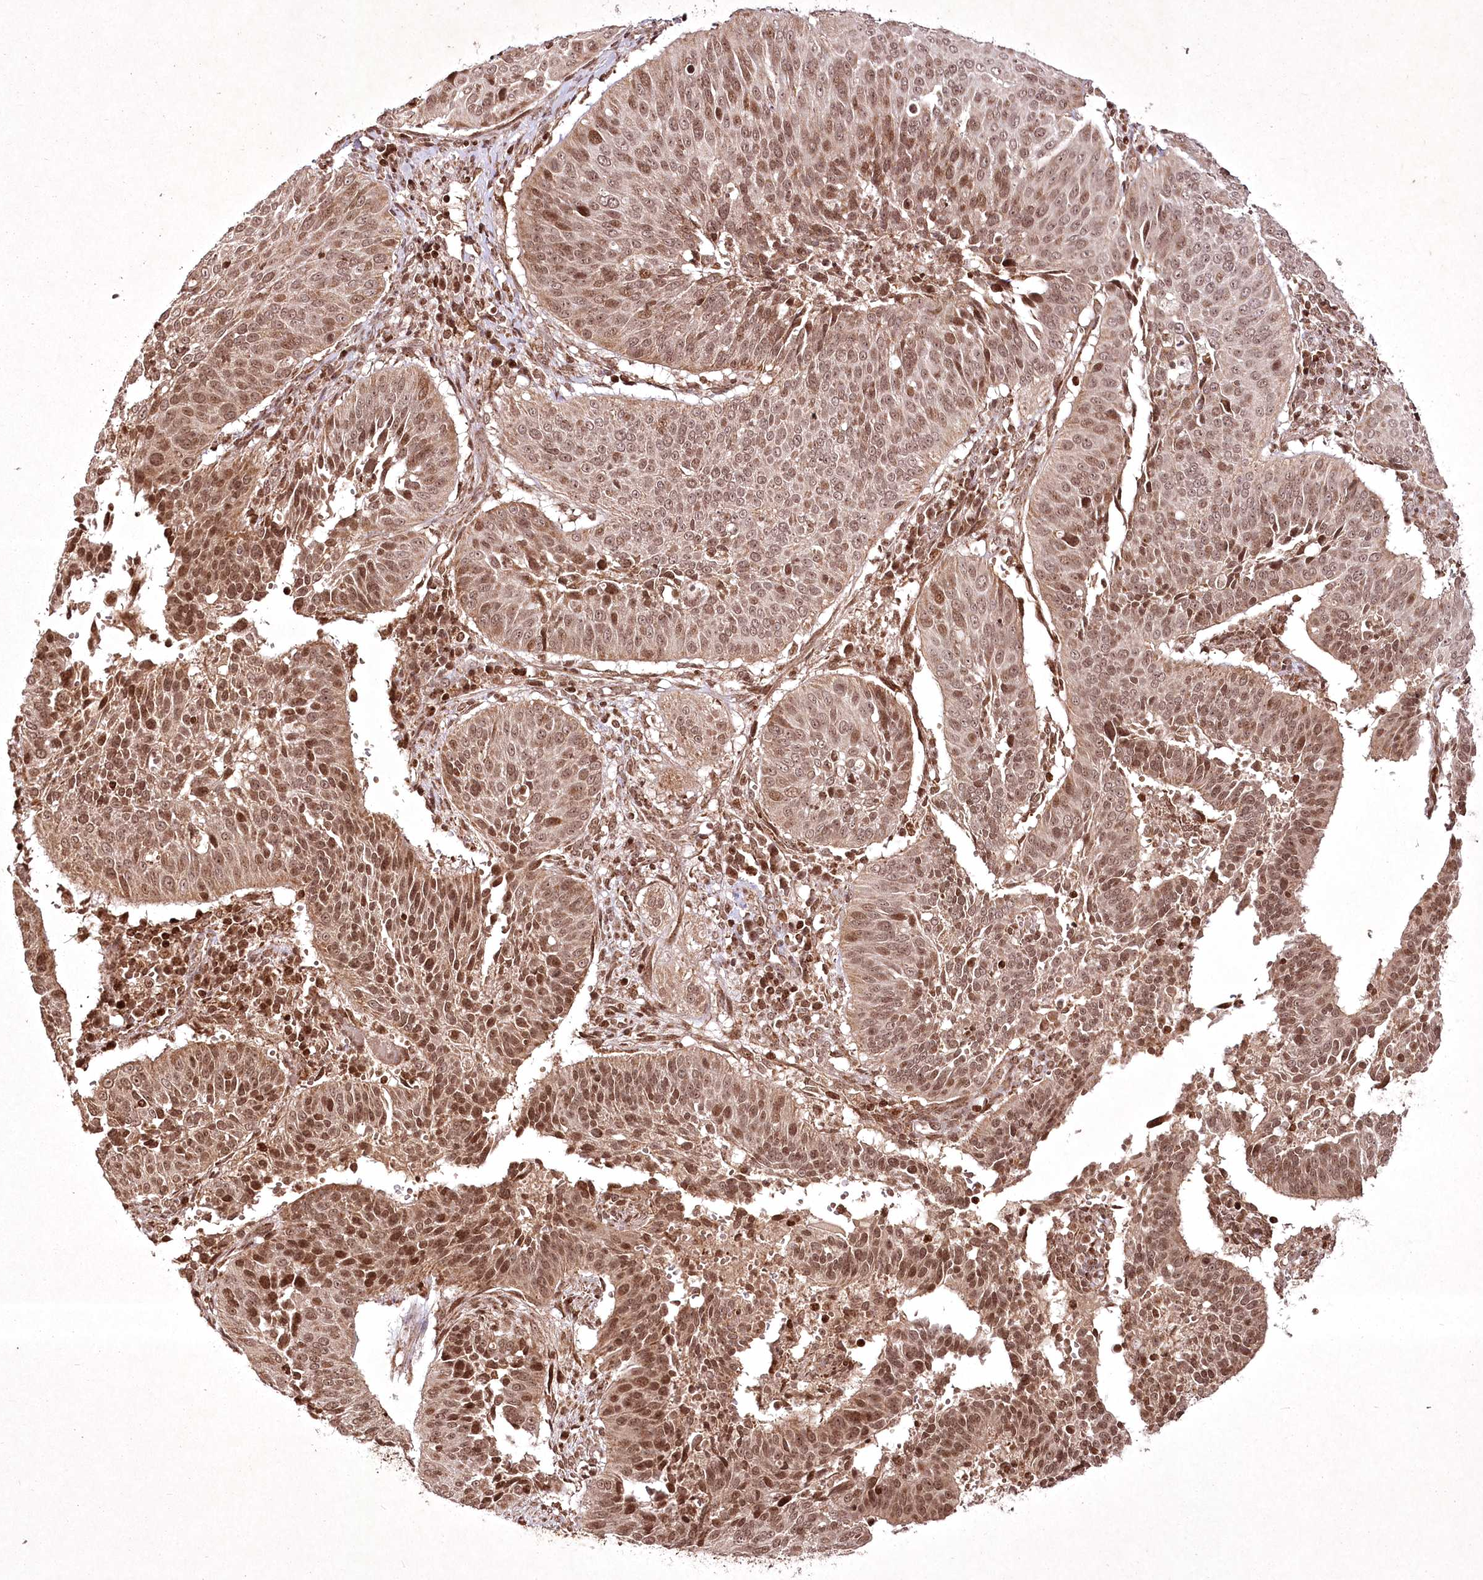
{"staining": {"intensity": "moderate", "quantity": ">75%", "location": "nuclear"}, "tissue": "cervical cancer", "cell_type": "Tumor cells", "image_type": "cancer", "snomed": [{"axis": "morphology", "description": "Normal tissue, NOS"}, {"axis": "morphology", "description": "Squamous cell carcinoma, NOS"}, {"axis": "topography", "description": "Cervix"}], "caption": "Protein expression analysis of squamous cell carcinoma (cervical) demonstrates moderate nuclear expression in about >75% of tumor cells.", "gene": "CARM1", "patient": {"sex": "female", "age": 39}}